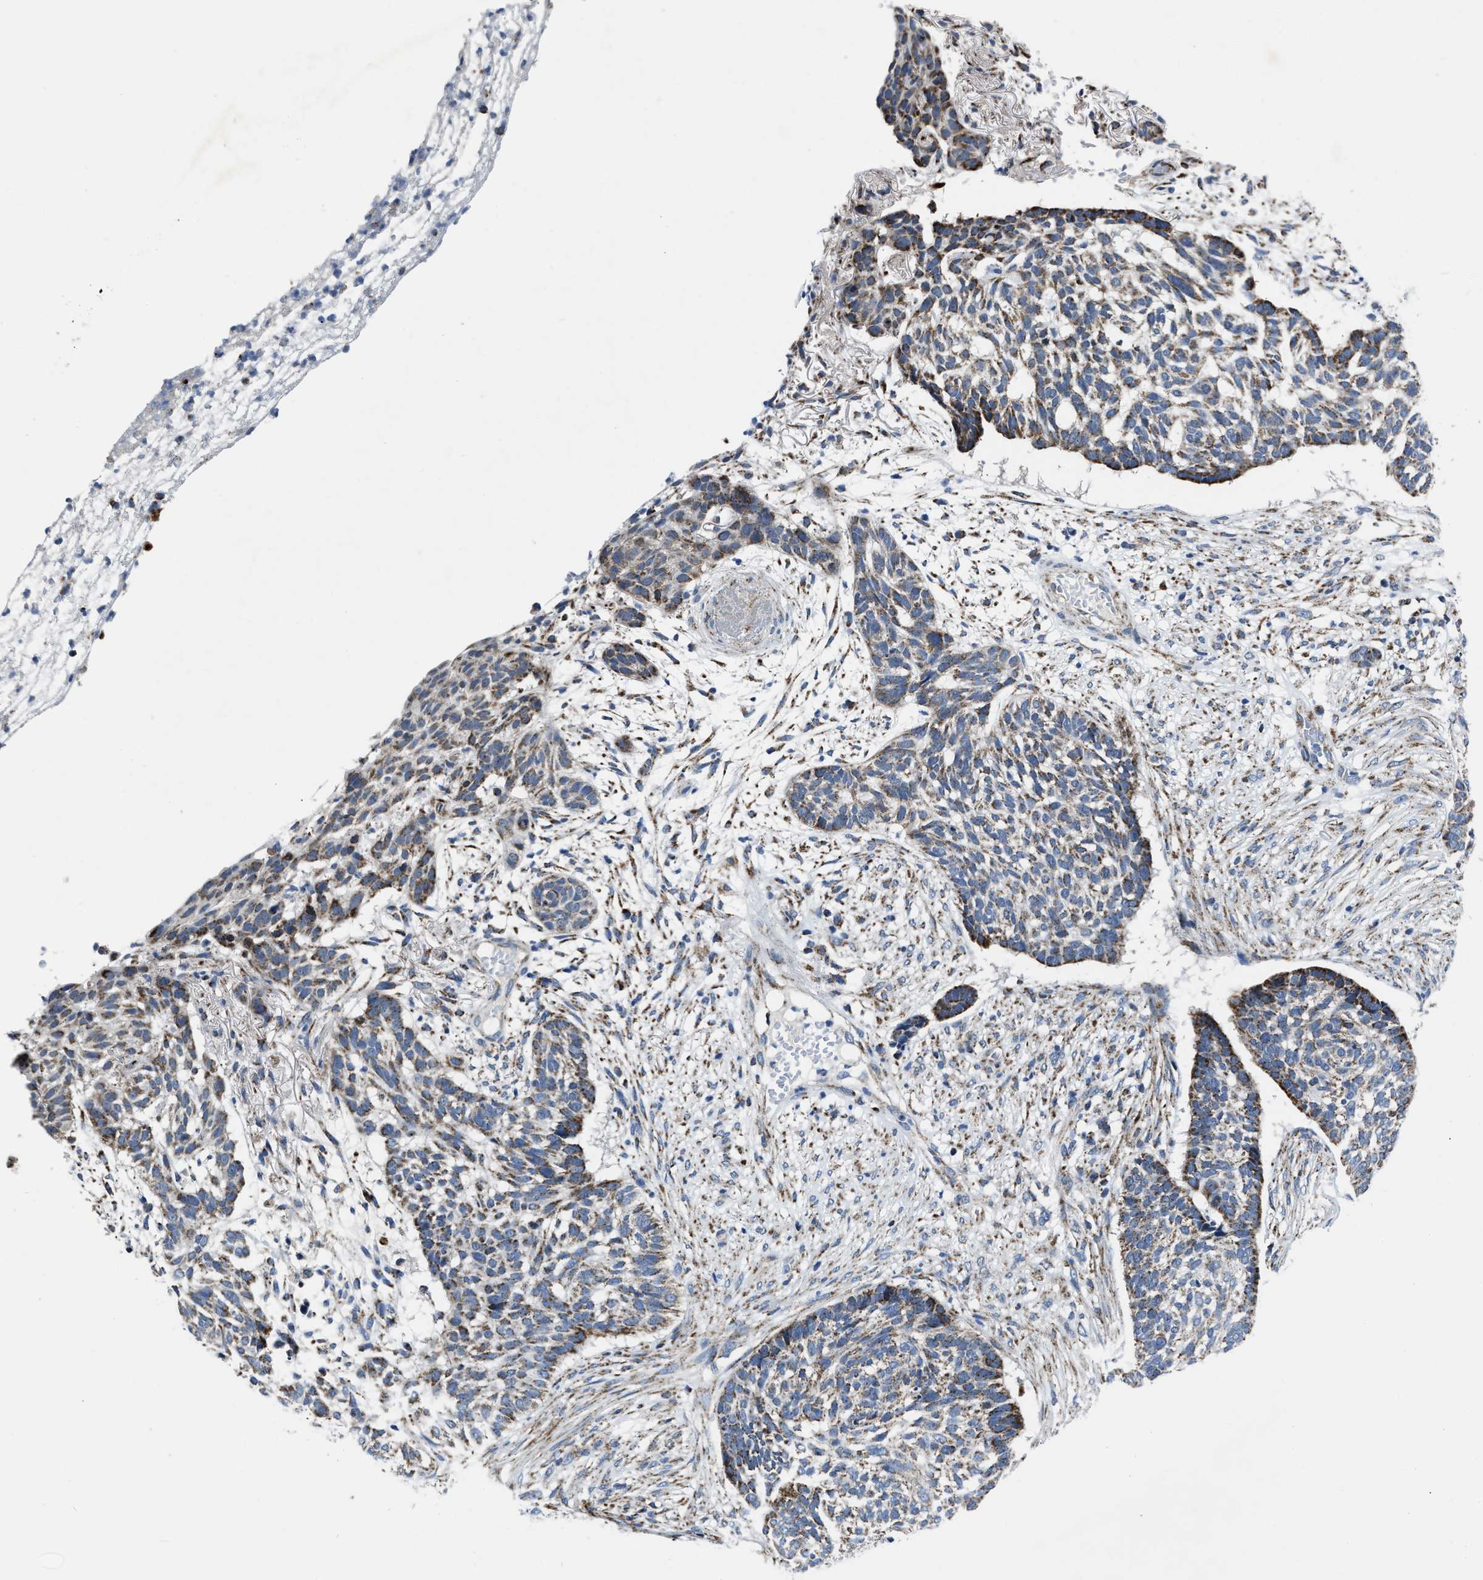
{"staining": {"intensity": "moderate", "quantity": ">75%", "location": "cytoplasmic/membranous"}, "tissue": "skin cancer", "cell_type": "Tumor cells", "image_type": "cancer", "snomed": [{"axis": "morphology", "description": "Basal cell carcinoma"}, {"axis": "topography", "description": "Skin"}], "caption": "Immunohistochemical staining of basal cell carcinoma (skin) exhibits medium levels of moderate cytoplasmic/membranous positivity in approximately >75% of tumor cells.", "gene": "NSD3", "patient": {"sex": "male", "age": 85}}